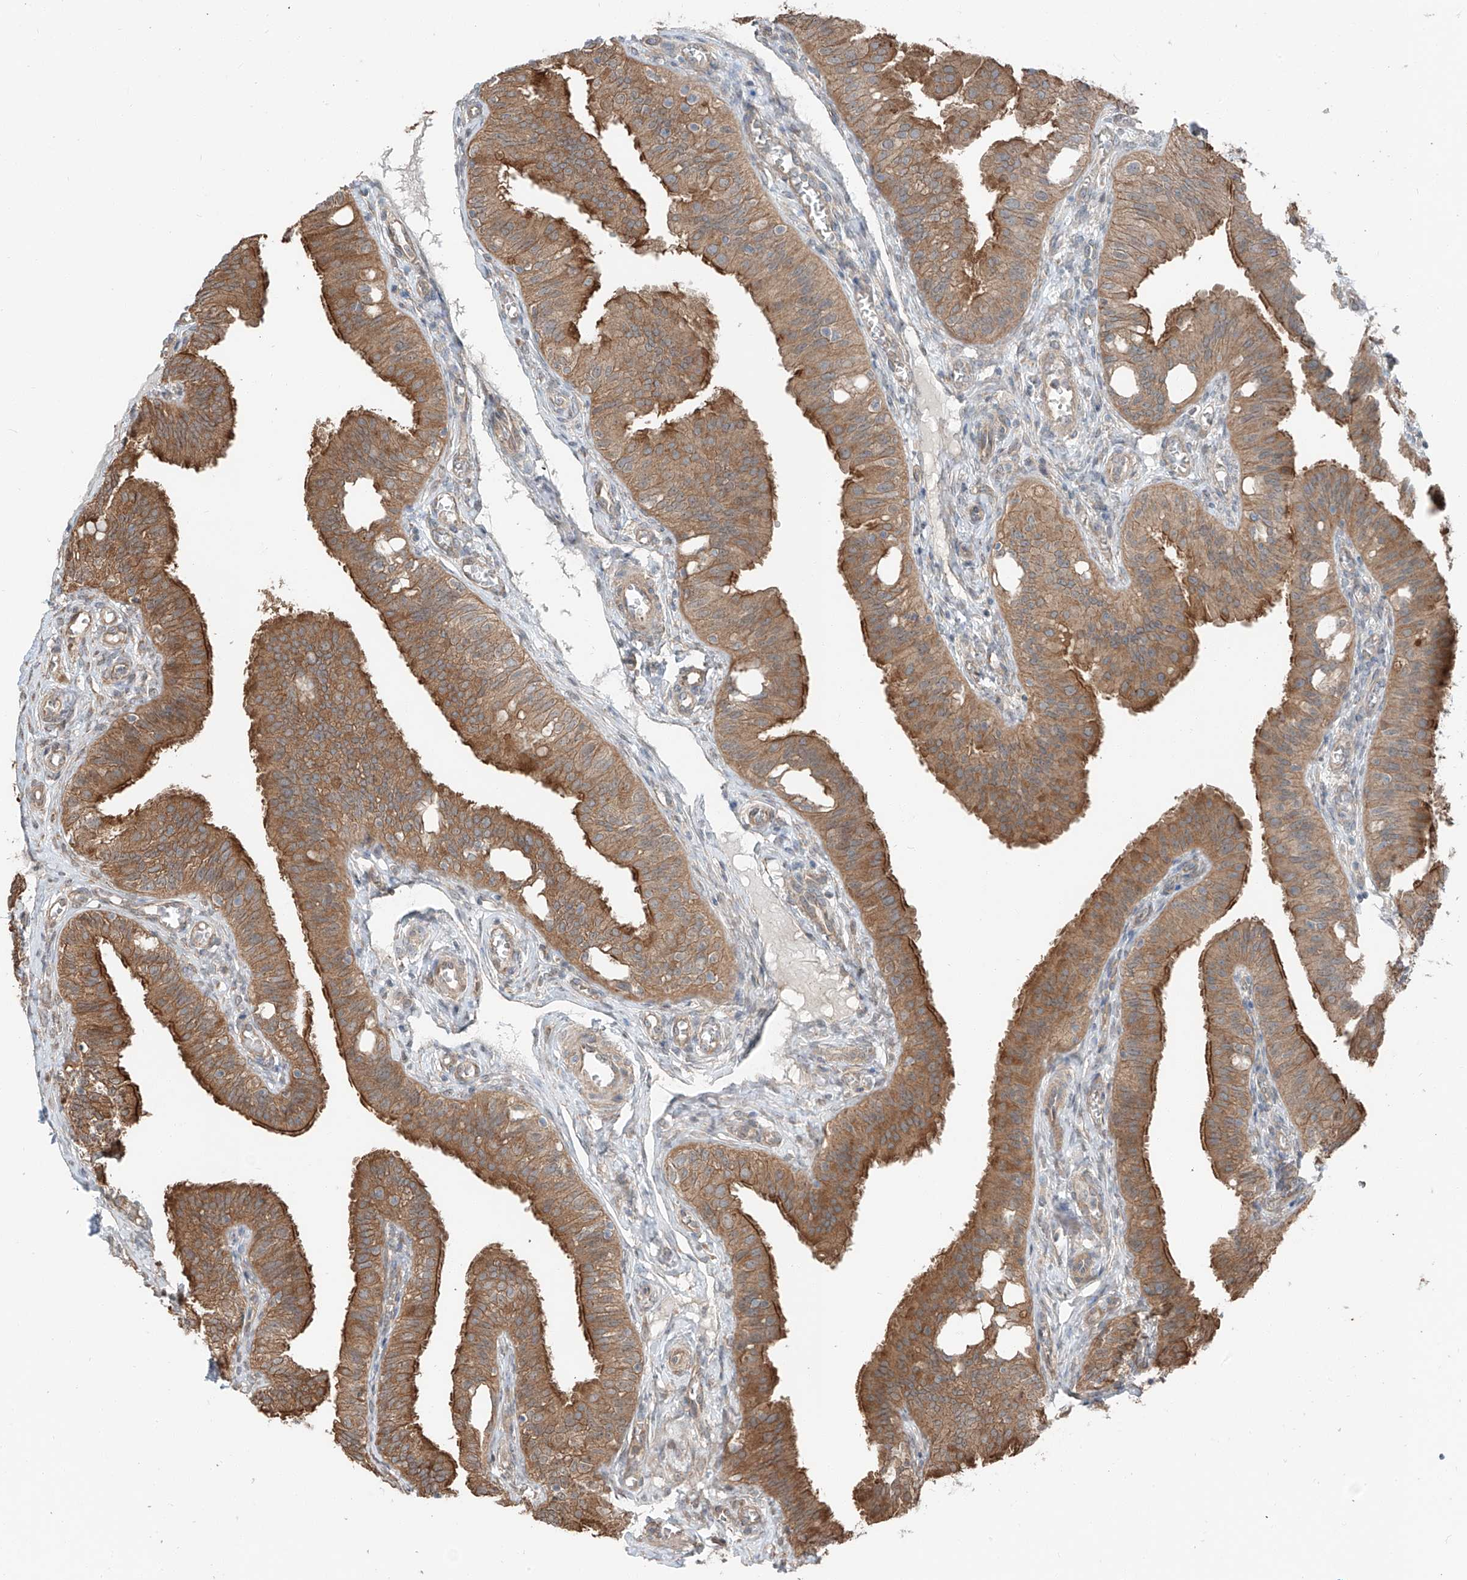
{"staining": {"intensity": "moderate", "quantity": ">75%", "location": "cytoplasmic/membranous"}, "tissue": "fallopian tube", "cell_type": "Glandular cells", "image_type": "normal", "snomed": [{"axis": "morphology", "description": "Normal tissue, NOS"}, {"axis": "topography", "description": "Fallopian tube"}, {"axis": "topography", "description": "Ovary"}], "caption": "About >75% of glandular cells in normal fallopian tube exhibit moderate cytoplasmic/membranous protein expression as visualized by brown immunohistochemical staining.", "gene": "CEP162", "patient": {"sex": "female", "age": 42}}